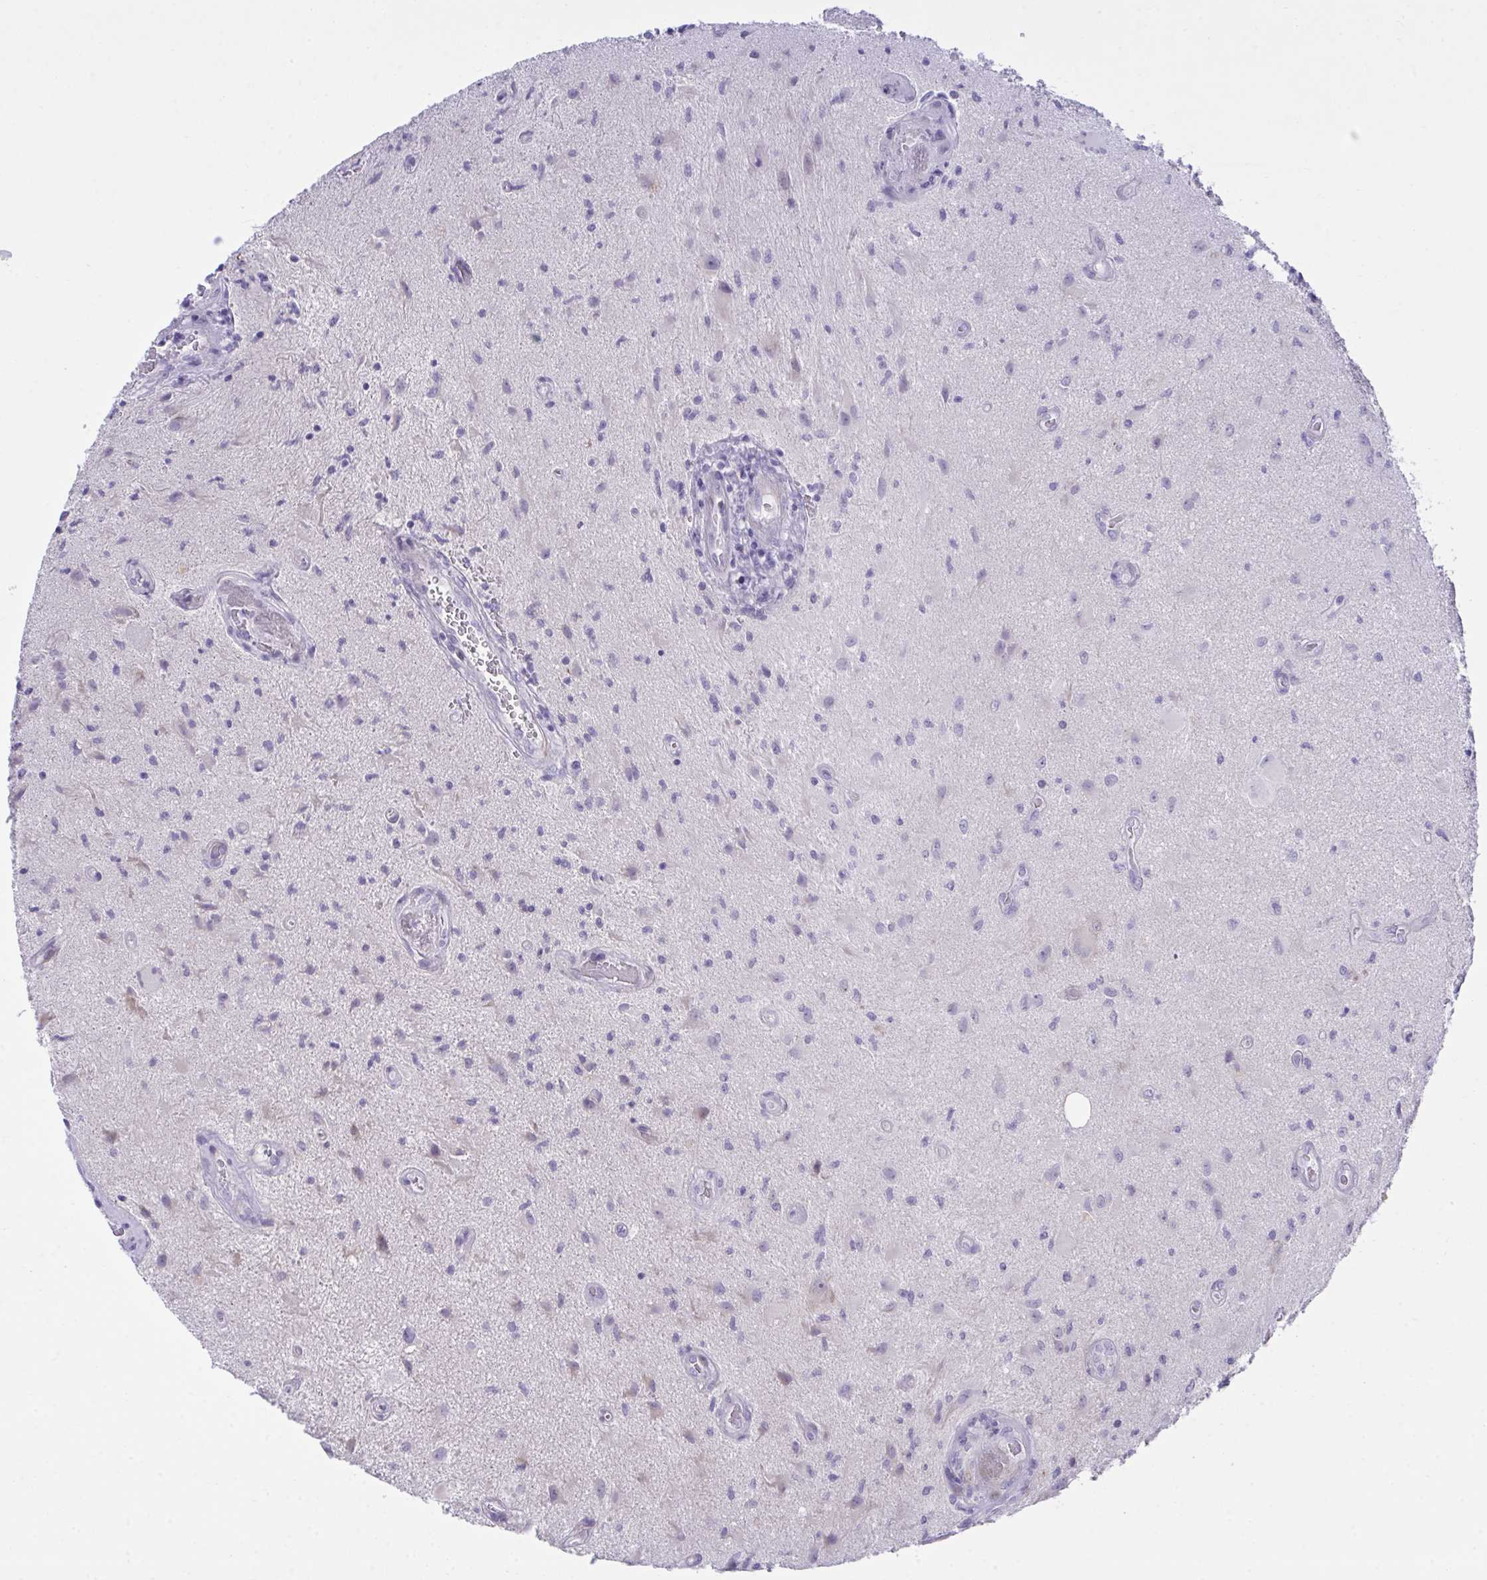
{"staining": {"intensity": "negative", "quantity": "none", "location": "none"}, "tissue": "glioma", "cell_type": "Tumor cells", "image_type": "cancer", "snomed": [{"axis": "morphology", "description": "Glioma, malignant, High grade"}, {"axis": "topography", "description": "Brain"}], "caption": "IHC of human glioma exhibits no expression in tumor cells. (DAB IHC with hematoxylin counter stain).", "gene": "MED9", "patient": {"sex": "male", "age": 67}}